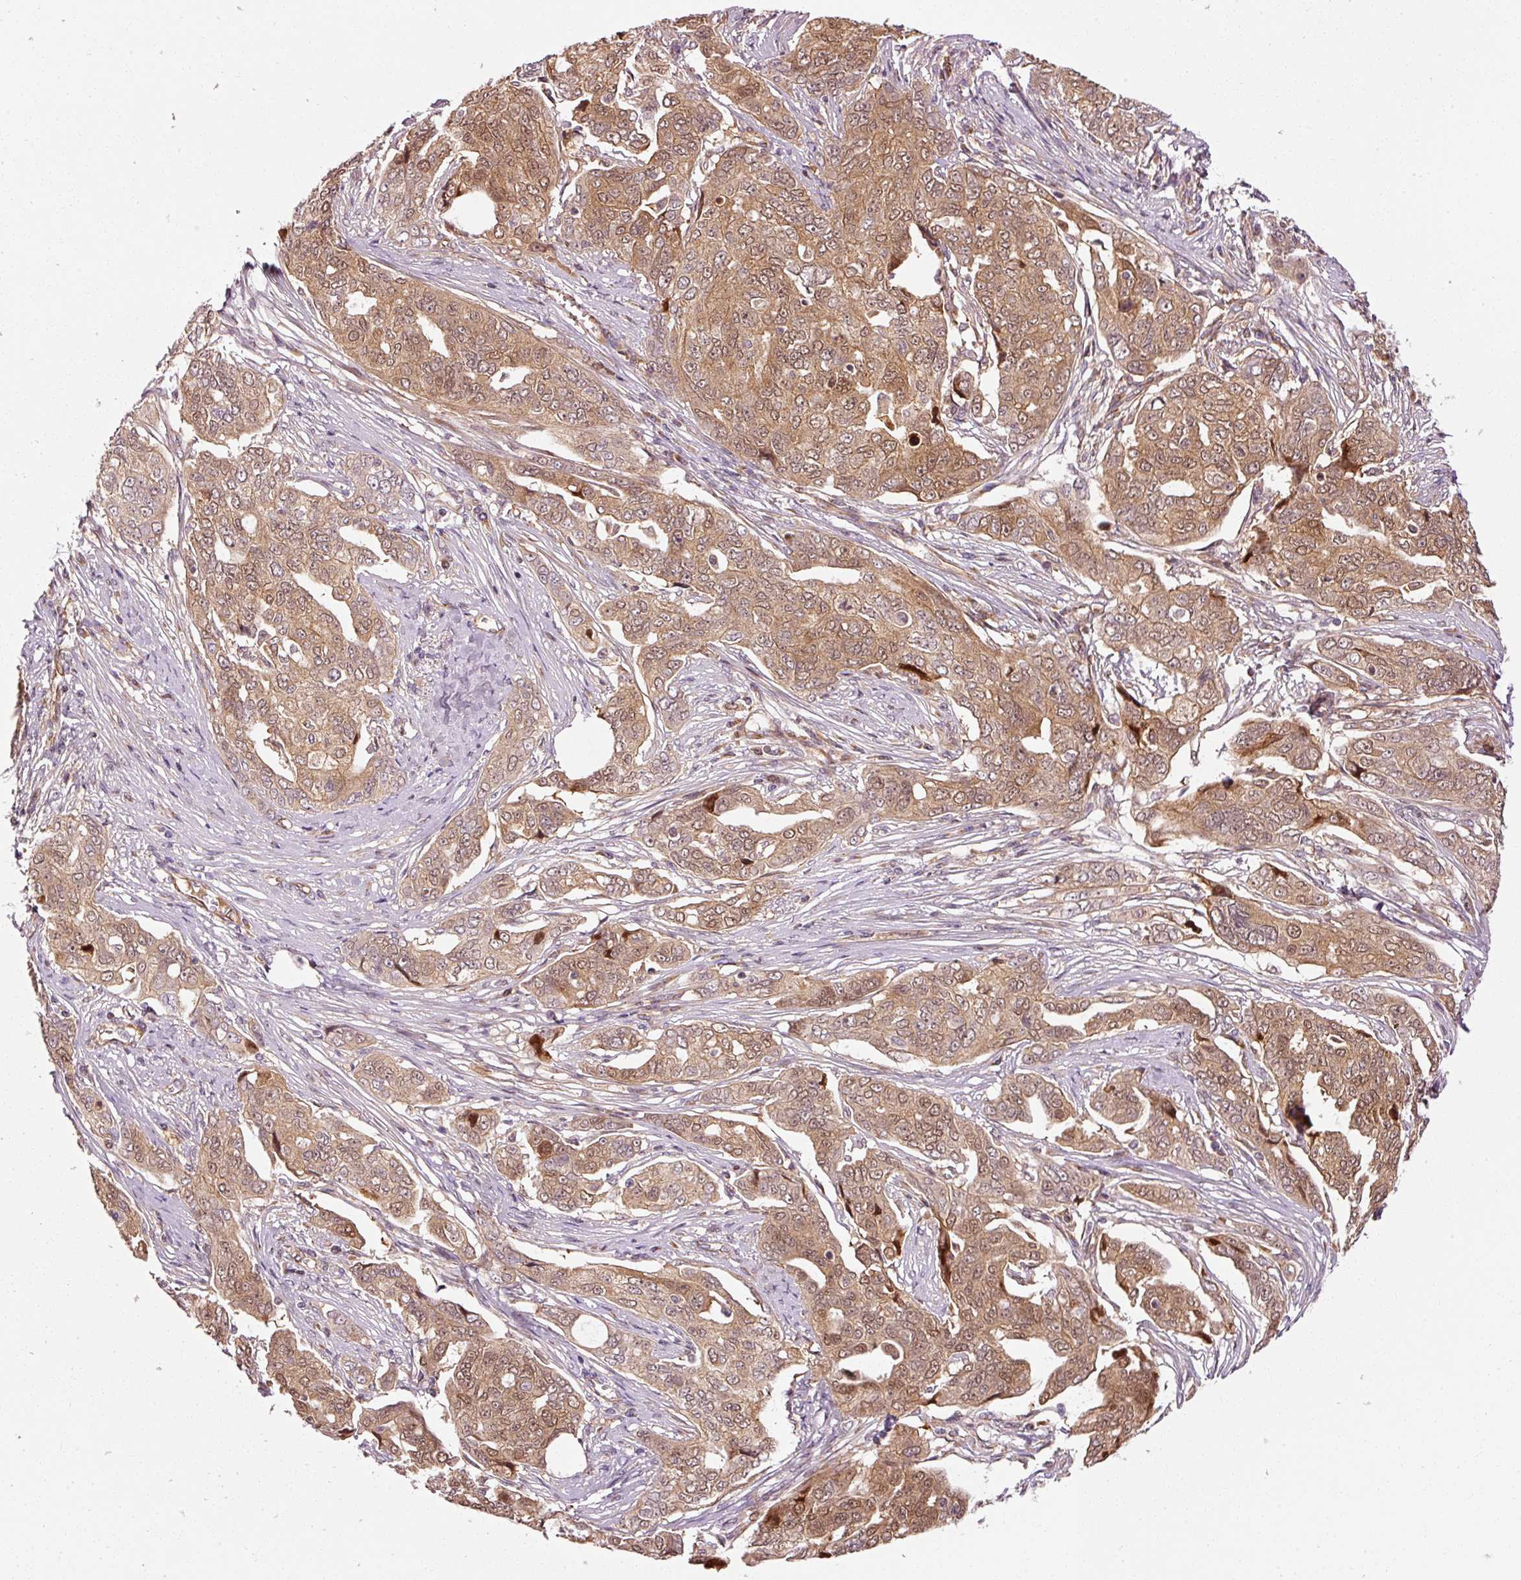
{"staining": {"intensity": "moderate", "quantity": ">75%", "location": "cytoplasmic/membranous,nuclear"}, "tissue": "ovarian cancer", "cell_type": "Tumor cells", "image_type": "cancer", "snomed": [{"axis": "morphology", "description": "Carcinoma, endometroid"}, {"axis": "topography", "description": "Ovary"}], "caption": "The immunohistochemical stain highlights moderate cytoplasmic/membranous and nuclear expression in tumor cells of ovarian endometroid carcinoma tissue.", "gene": "PPP1R14B", "patient": {"sex": "female", "age": 70}}